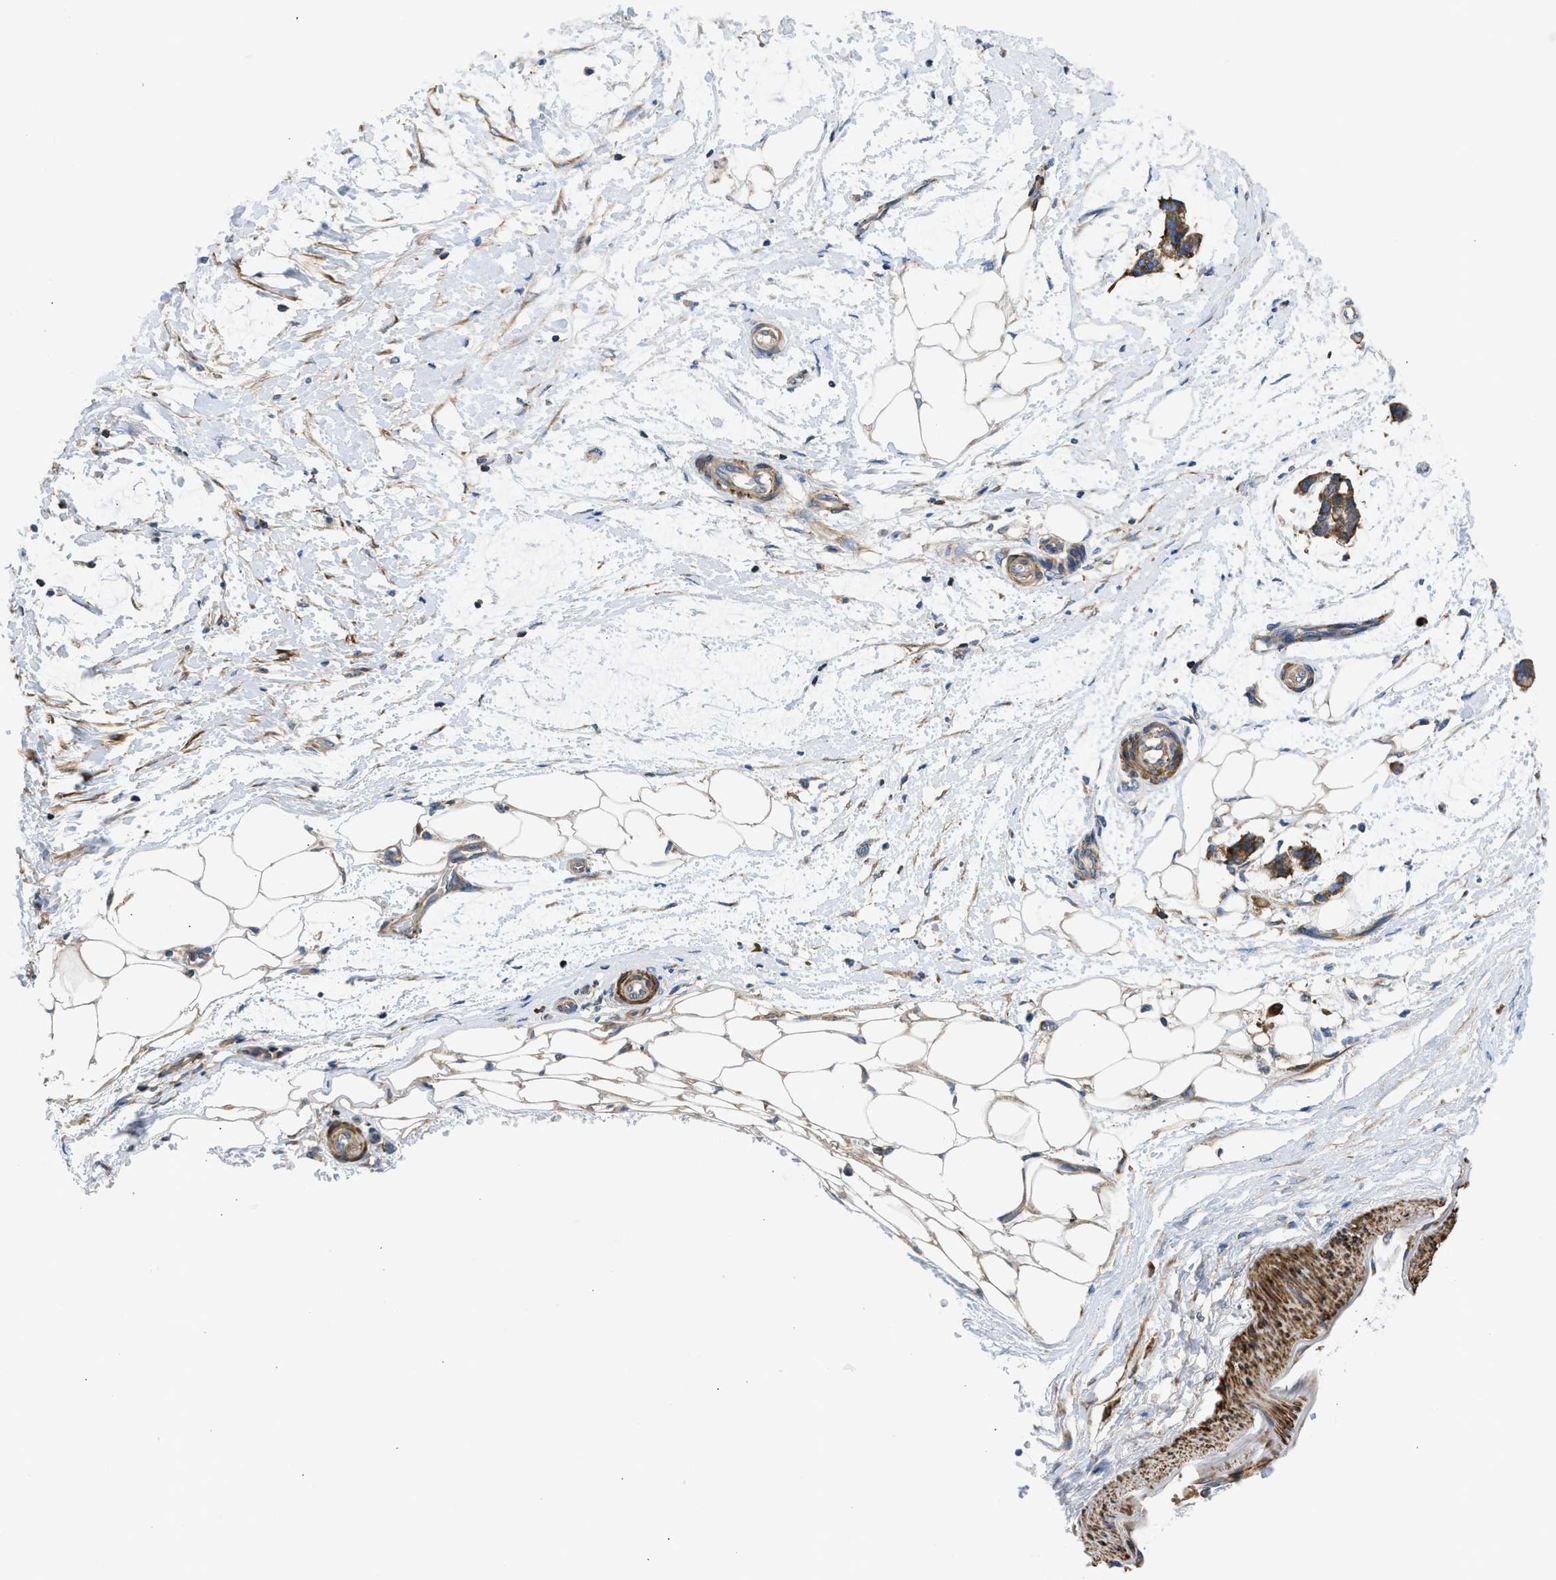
{"staining": {"intensity": "weak", "quantity": "25%-75%", "location": "cytoplasmic/membranous"}, "tissue": "adipose tissue", "cell_type": "Adipocytes", "image_type": "normal", "snomed": [{"axis": "morphology", "description": "Normal tissue, NOS"}, {"axis": "morphology", "description": "Adenocarcinoma, NOS"}, {"axis": "topography", "description": "Colon"}, {"axis": "topography", "description": "Peripheral nerve tissue"}], "caption": "Weak cytoplasmic/membranous expression for a protein is appreciated in about 25%-75% of adipocytes of benign adipose tissue using immunohistochemistry.", "gene": "CHKB", "patient": {"sex": "male", "age": 14}}